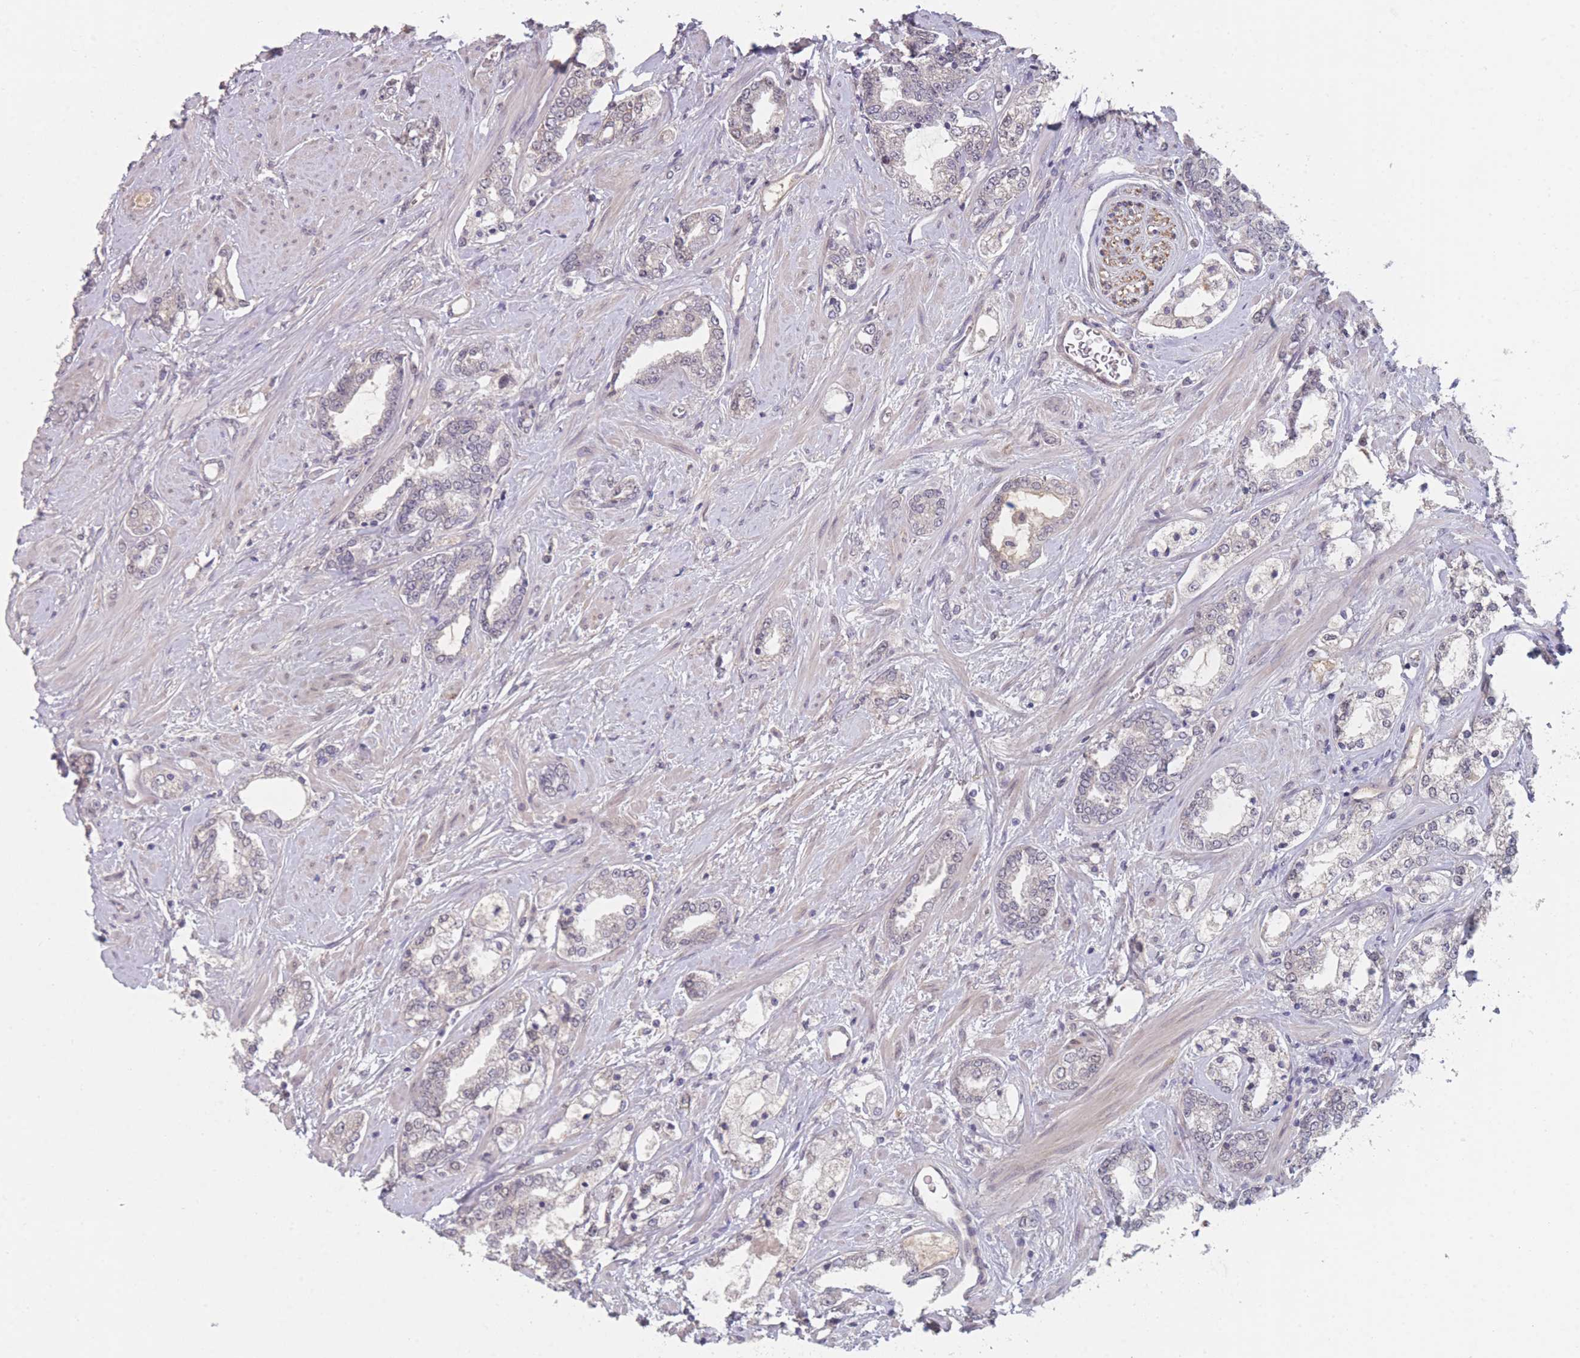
{"staining": {"intensity": "negative", "quantity": "none", "location": "none"}, "tissue": "prostate cancer", "cell_type": "Tumor cells", "image_type": "cancer", "snomed": [{"axis": "morphology", "description": "Adenocarcinoma, High grade"}, {"axis": "topography", "description": "Prostate"}], "caption": "Immunohistochemical staining of human prostate cancer displays no significant positivity in tumor cells. Nuclei are stained in blue.", "gene": "ANKRD10", "patient": {"sex": "male", "age": 64}}